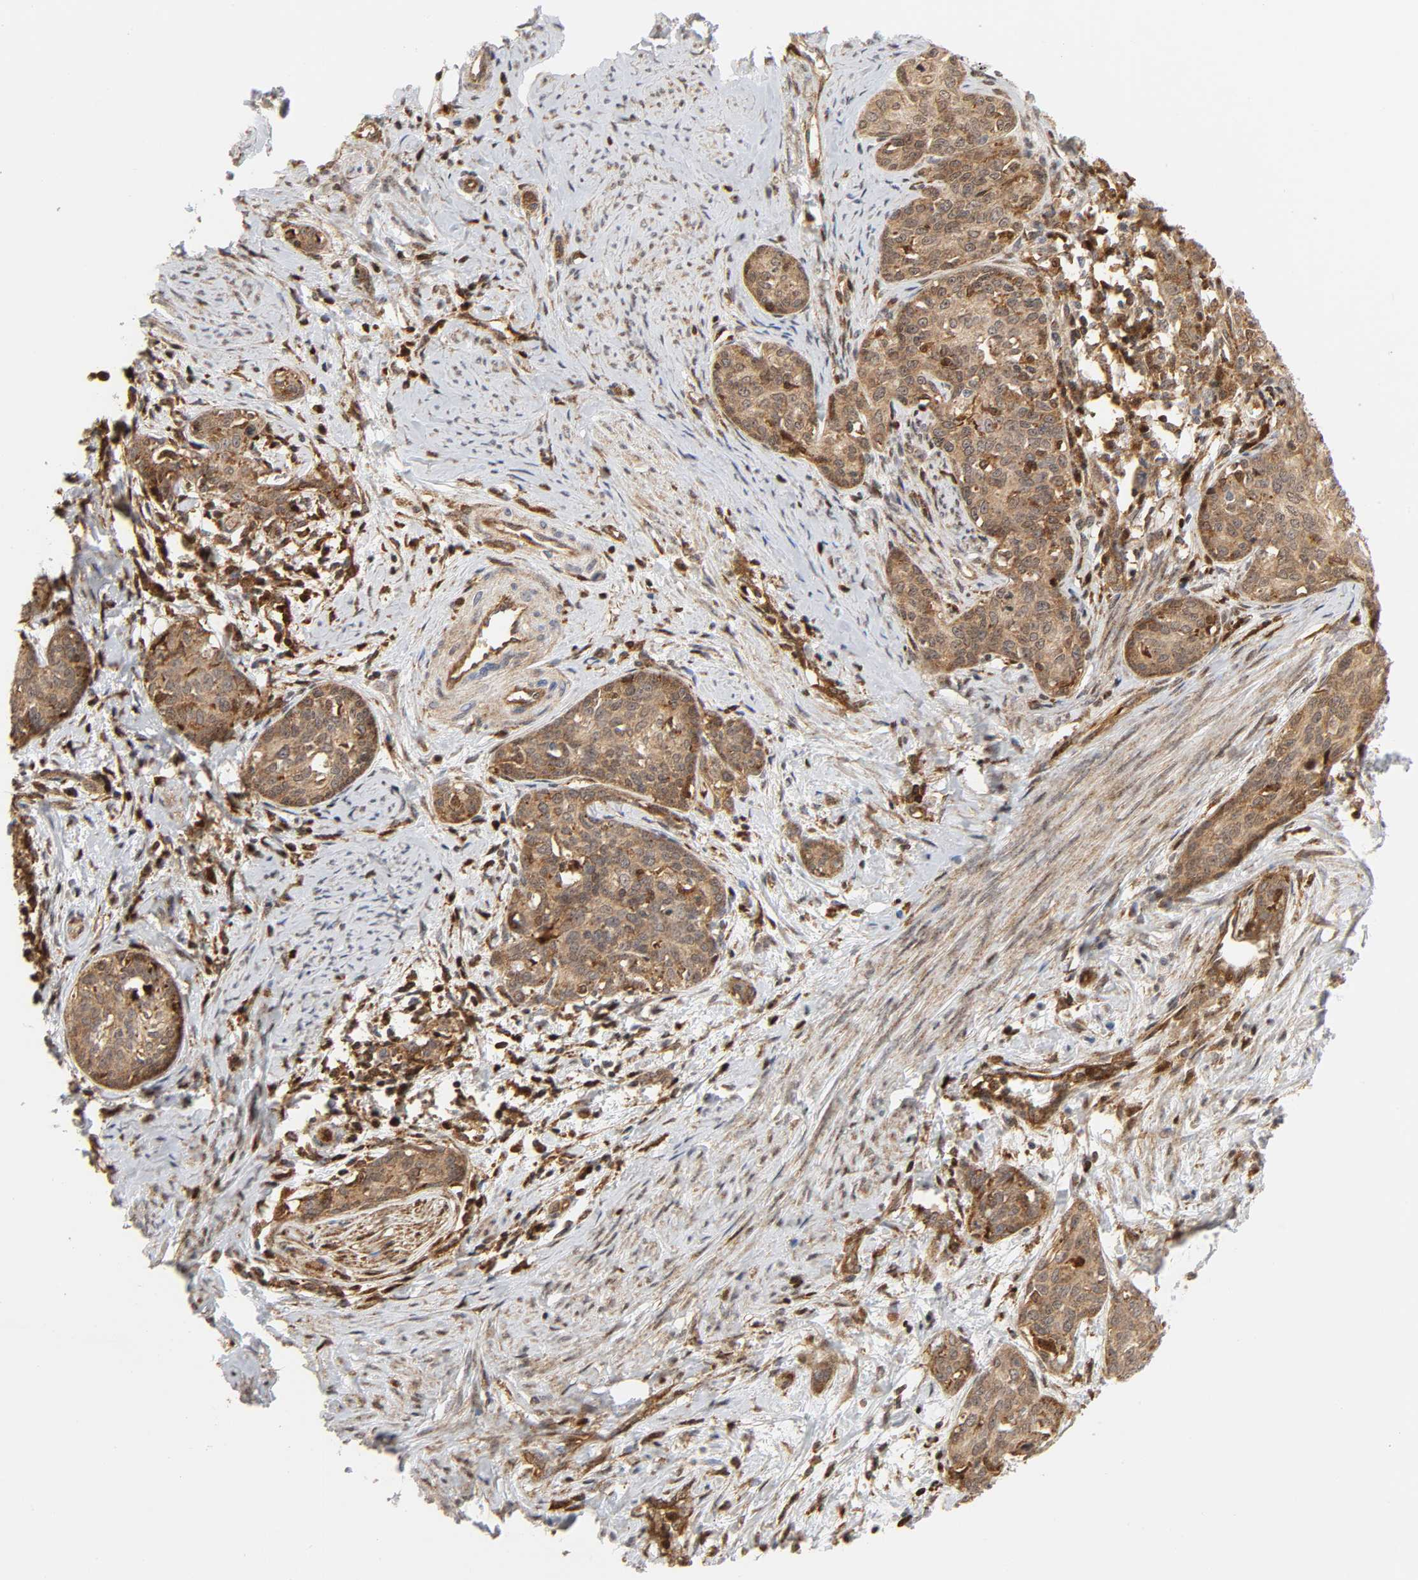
{"staining": {"intensity": "moderate", "quantity": ">75%", "location": "cytoplasmic/membranous"}, "tissue": "cervical cancer", "cell_type": "Tumor cells", "image_type": "cancer", "snomed": [{"axis": "morphology", "description": "Squamous cell carcinoma, NOS"}, {"axis": "morphology", "description": "Adenocarcinoma, NOS"}, {"axis": "topography", "description": "Cervix"}], "caption": "IHC (DAB) staining of squamous cell carcinoma (cervical) displays moderate cytoplasmic/membranous protein positivity in approximately >75% of tumor cells.", "gene": "MAPK1", "patient": {"sex": "female", "age": 52}}